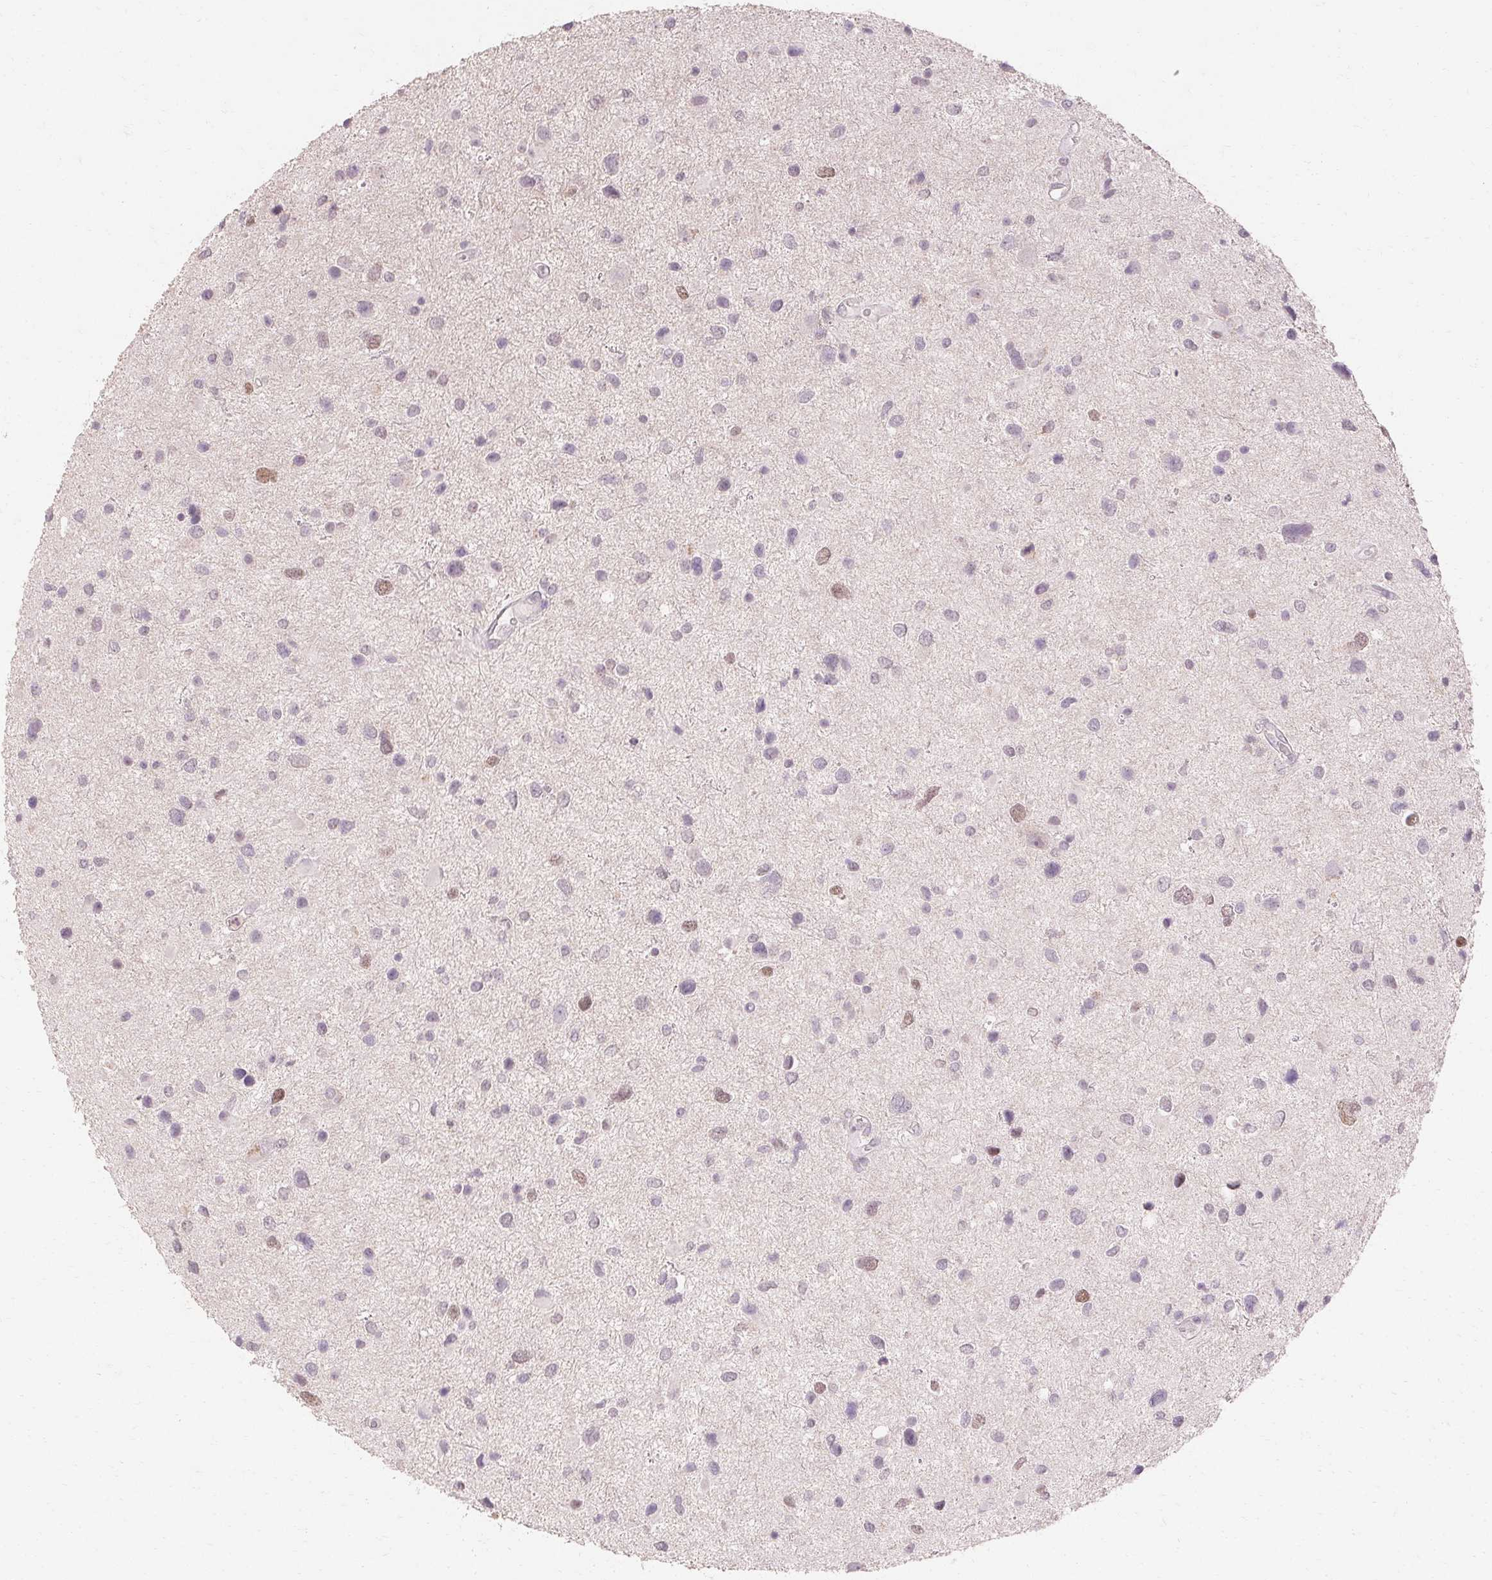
{"staining": {"intensity": "negative", "quantity": "none", "location": "none"}, "tissue": "glioma", "cell_type": "Tumor cells", "image_type": "cancer", "snomed": [{"axis": "morphology", "description": "Glioma, malignant, Low grade"}, {"axis": "topography", "description": "Brain"}], "caption": "This is an IHC image of malignant low-grade glioma. There is no expression in tumor cells.", "gene": "SKP2", "patient": {"sex": "female", "age": 32}}